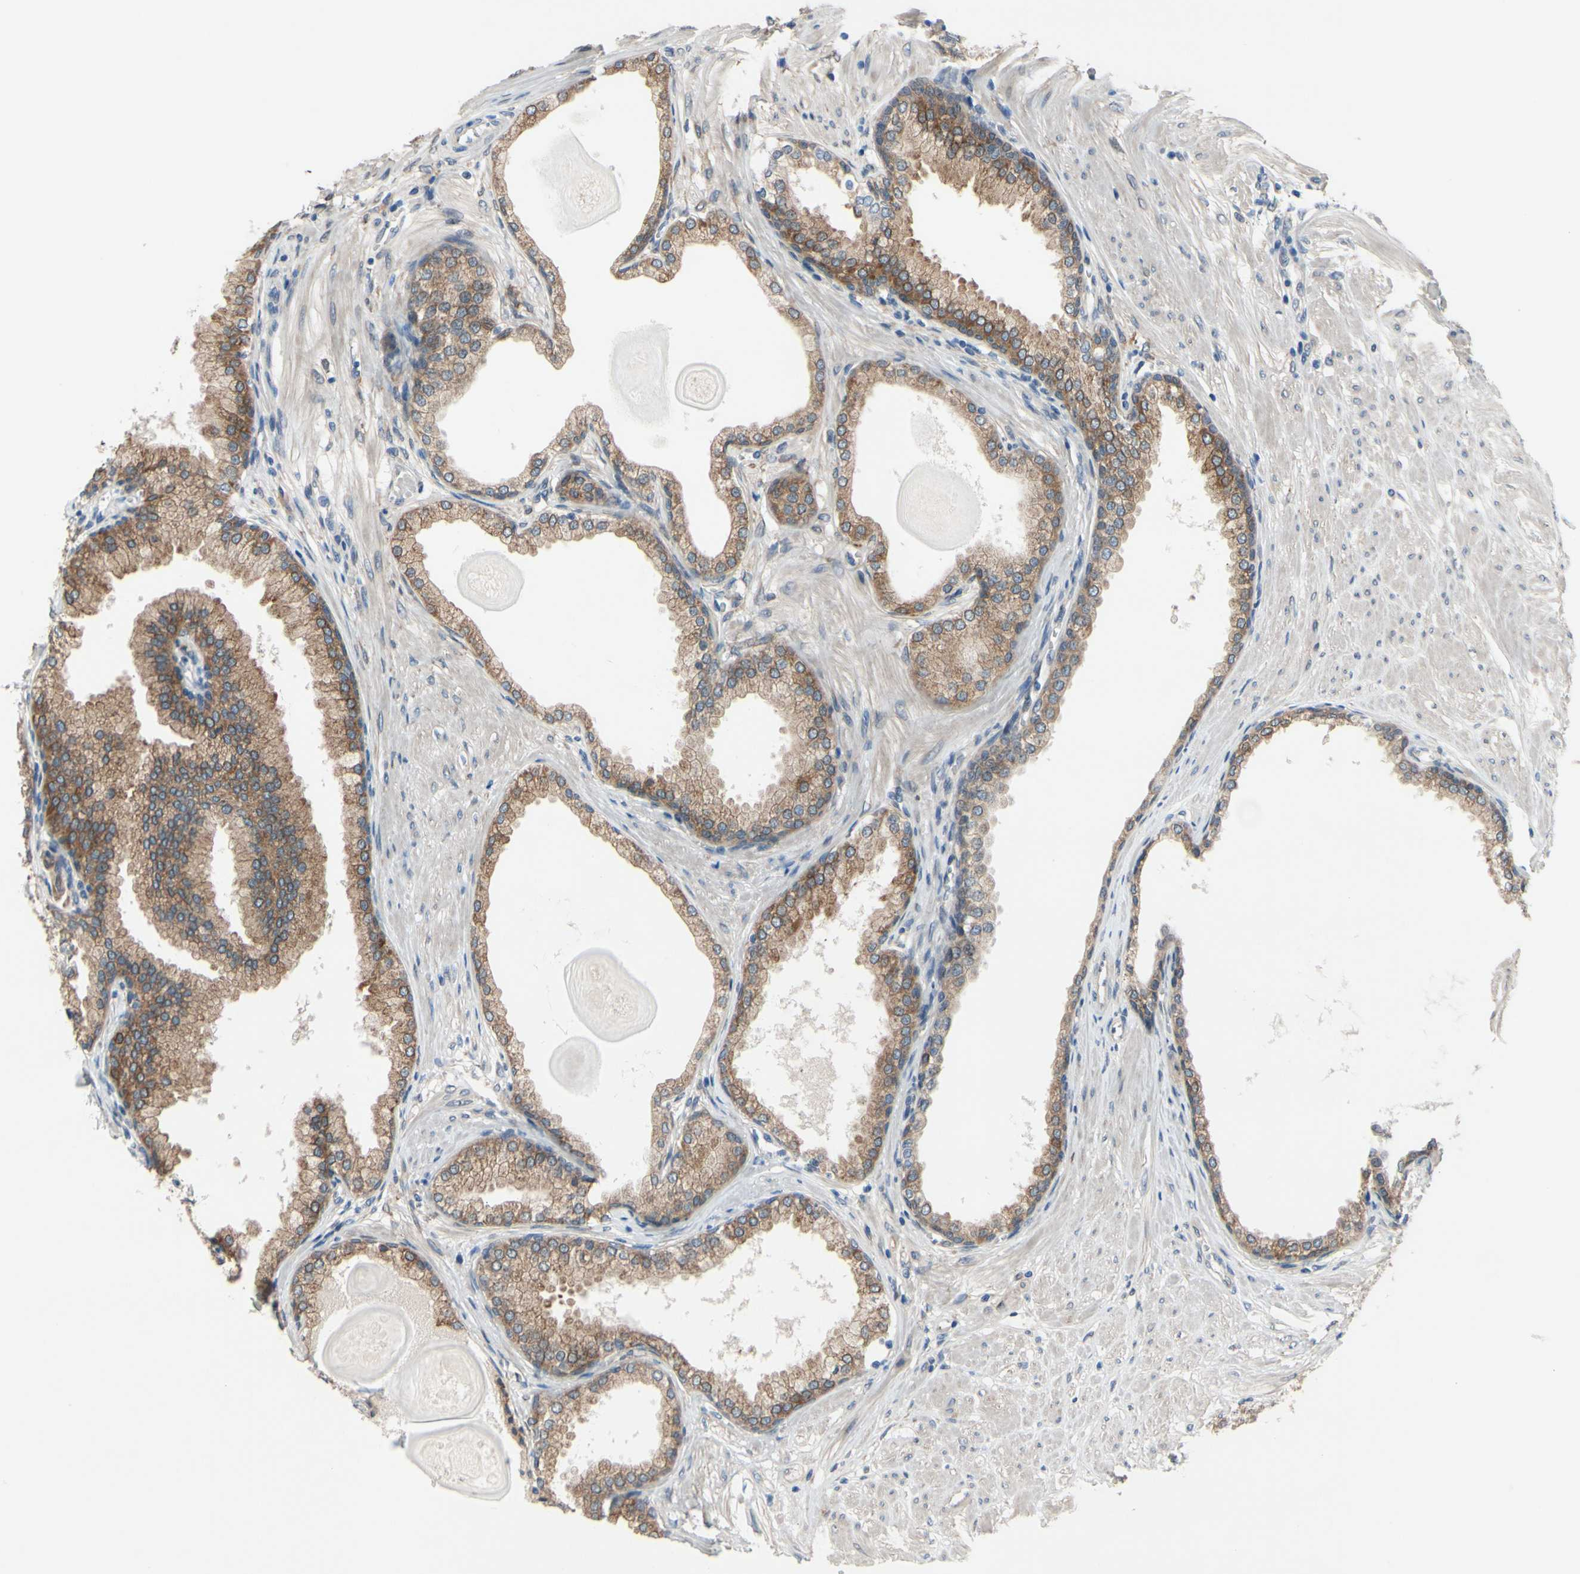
{"staining": {"intensity": "moderate", "quantity": ">75%", "location": "cytoplasmic/membranous"}, "tissue": "prostate", "cell_type": "Glandular cells", "image_type": "normal", "snomed": [{"axis": "morphology", "description": "Normal tissue, NOS"}, {"axis": "topography", "description": "Prostate"}], "caption": "Glandular cells display medium levels of moderate cytoplasmic/membranous expression in approximately >75% of cells in normal prostate. (DAB (3,3'-diaminobenzidine) IHC with brightfield microscopy, high magnification).", "gene": "PRXL2A", "patient": {"sex": "male", "age": 51}}